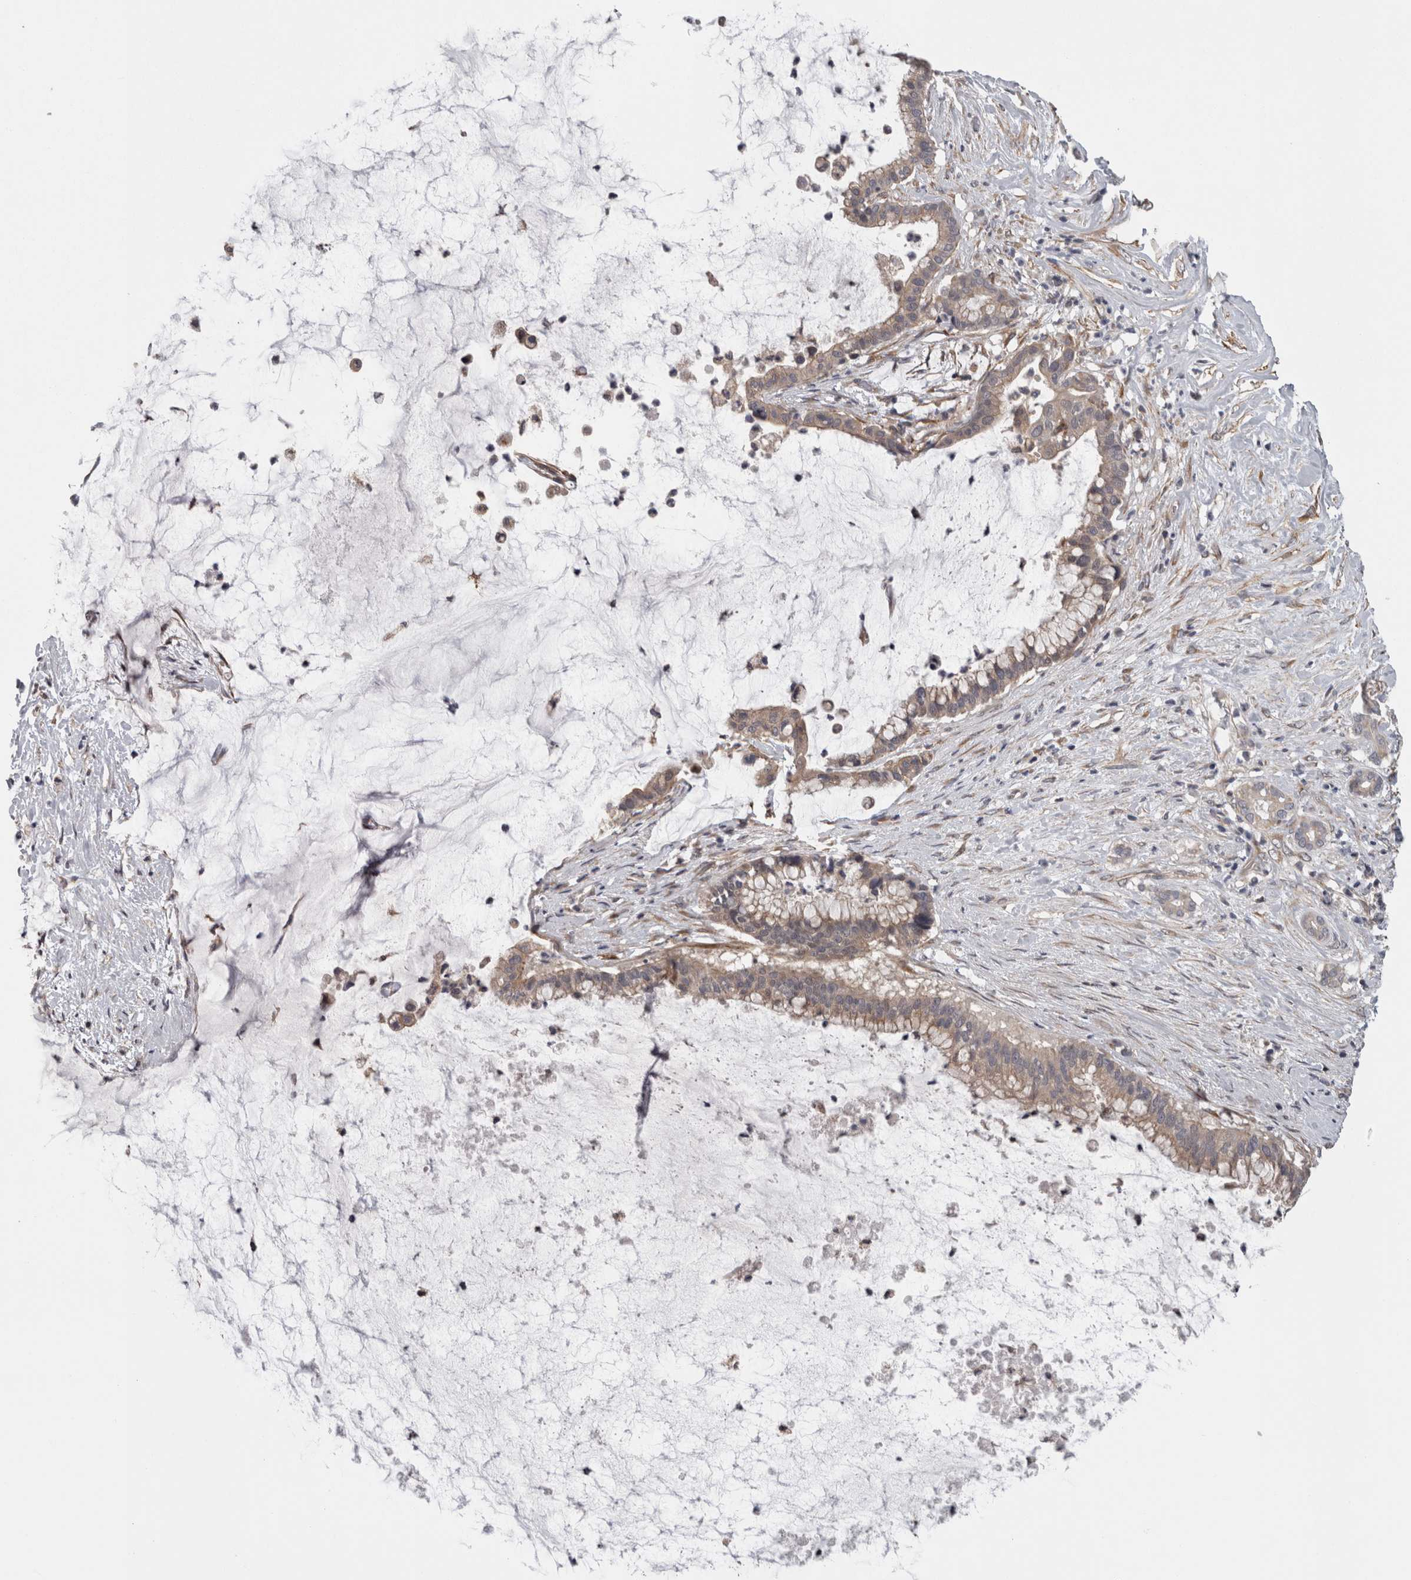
{"staining": {"intensity": "weak", "quantity": "<25%", "location": "cytoplasmic/membranous"}, "tissue": "pancreatic cancer", "cell_type": "Tumor cells", "image_type": "cancer", "snomed": [{"axis": "morphology", "description": "Adenocarcinoma, NOS"}, {"axis": "topography", "description": "Pancreas"}], "caption": "A high-resolution histopathology image shows immunohistochemistry (IHC) staining of pancreatic adenocarcinoma, which displays no significant staining in tumor cells.", "gene": "RMDN1", "patient": {"sex": "male", "age": 41}}